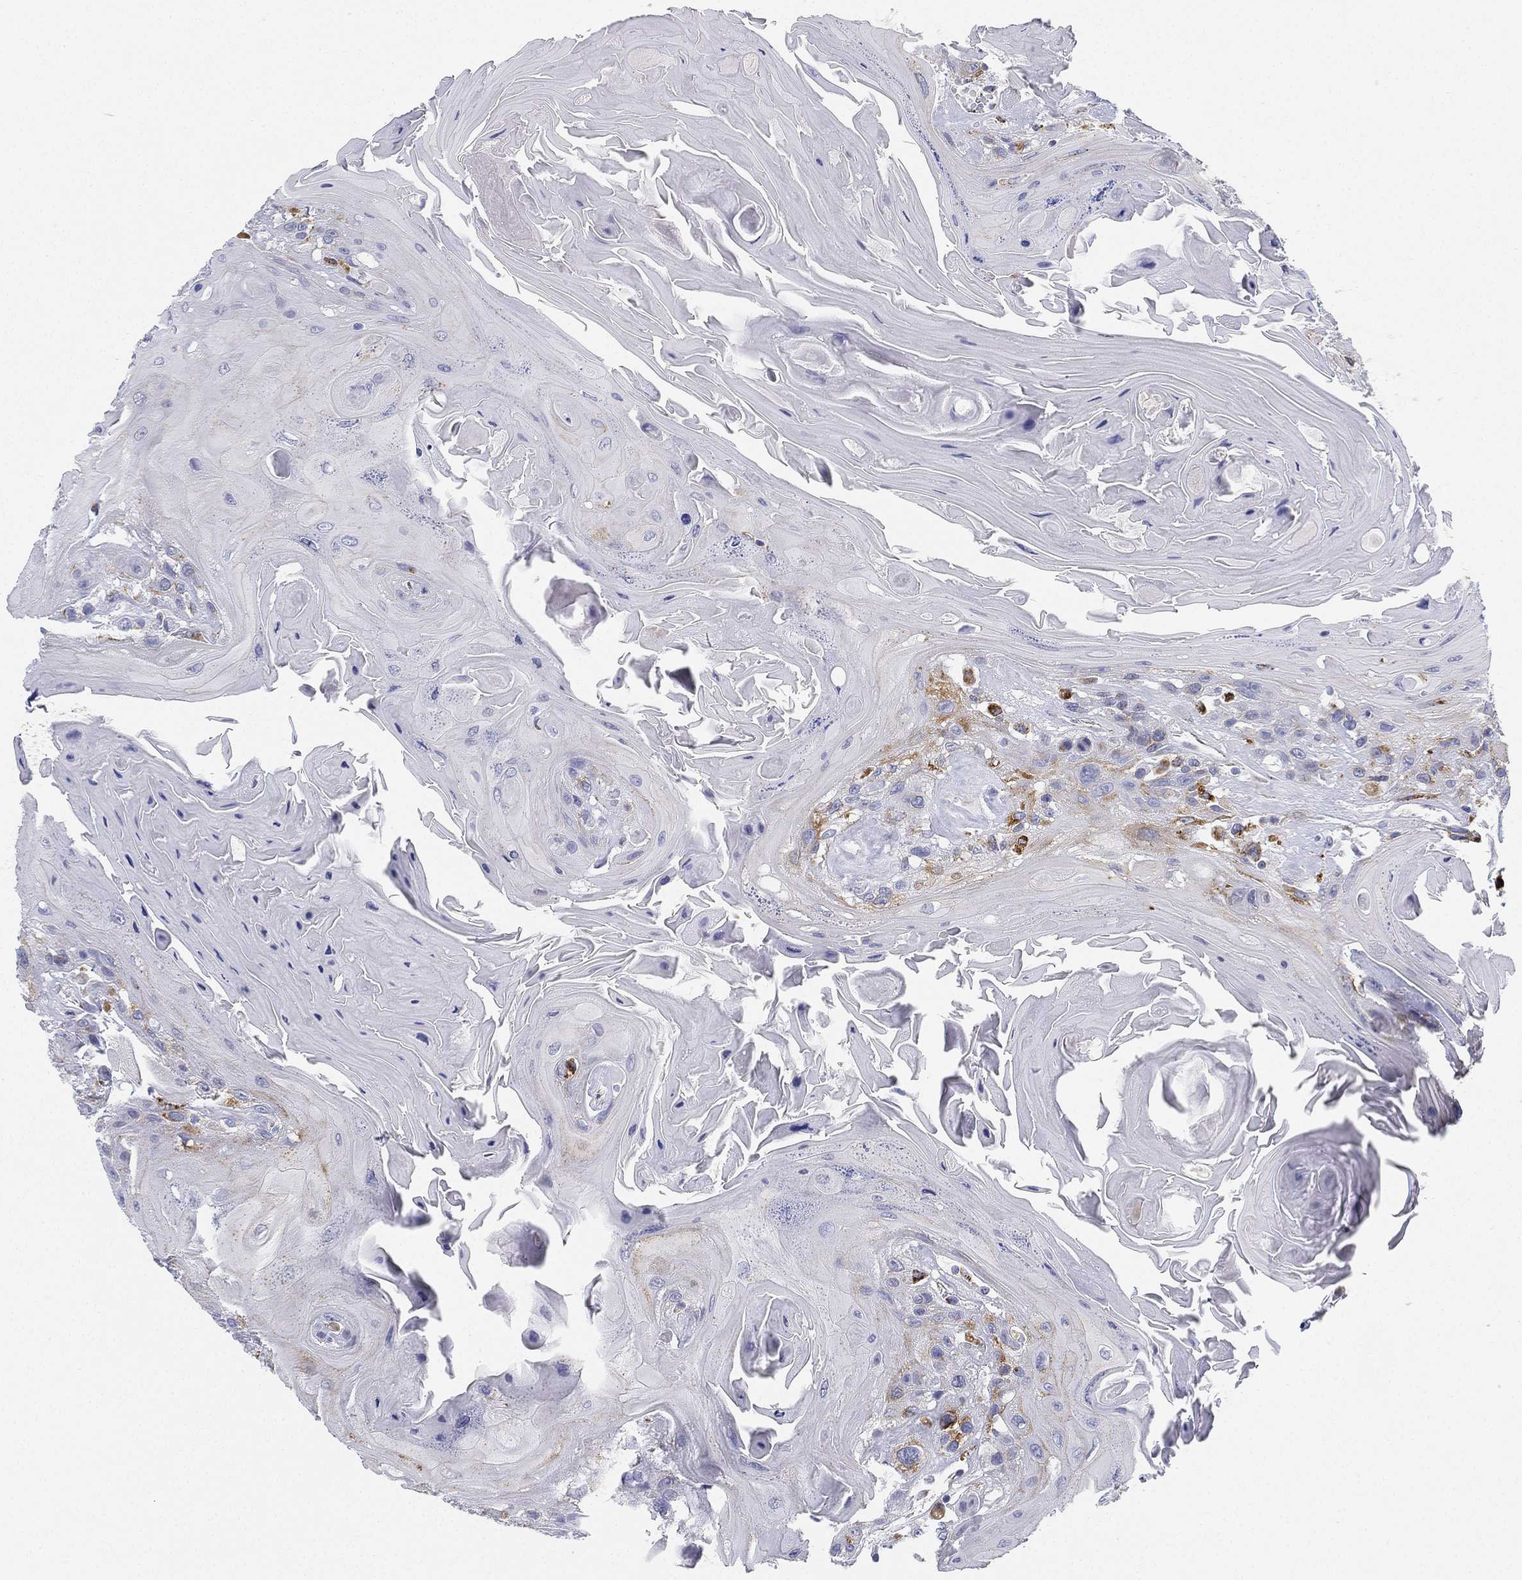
{"staining": {"intensity": "weak", "quantity": "<25%", "location": "cytoplasmic/membranous"}, "tissue": "head and neck cancer", "cell_type": "Tumor cells", "image_type": "cancer", "snomed": [{"axis": "morphology", "description": "Squamous cell carcinoma, NOS"}, {"axis": "topography", "description": "Head-Neck"}], "caption": "Human head and neck squamous cell carcinoma stained for a protein using immunohistochemistry (IHC) demonstrates no positivity in tumor cells.", "gene": "NPC2", "patient": {"sex": "female", "age": 59}}